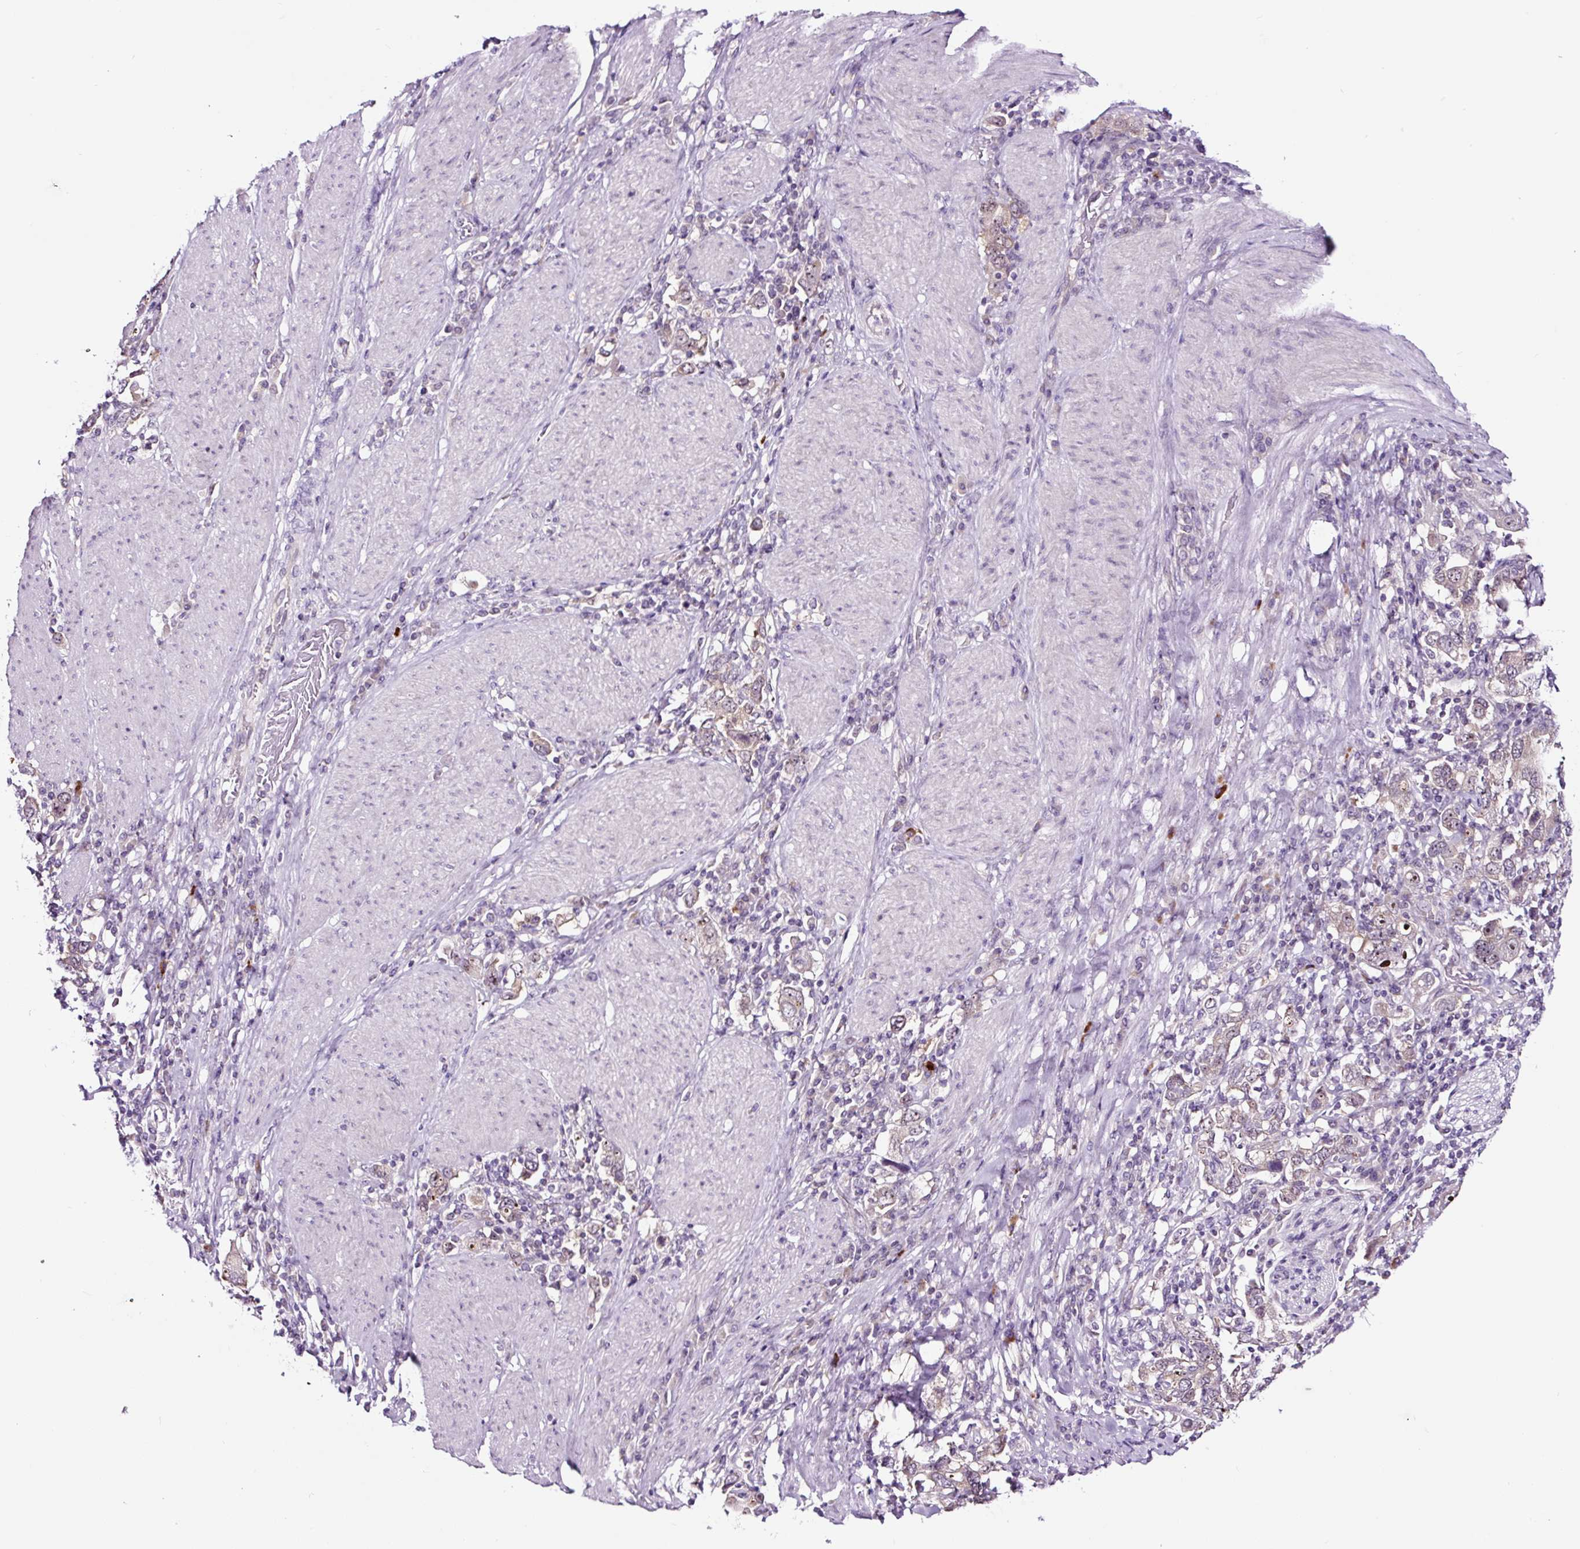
{"staining": {"intensity": "weak", "quantity": "<25%", "location": "nuclear"}, "tissue": "stomach cancer", "cell_type": "Tumor cells", "image_type": "cancer", "snomed": [{"axis": "morphology", "description": "Adenocarcinoma, NOS"}, {"axis": "topography", "description": "Stomach, upper"}, {"axis": "topography", "description": "Stomach"}], "caption": "Immunohistochemistry (IHC) image of neoplastic tissue: adenocarcinoma (stomach) stained with DAB (3,3'-diaminobenzidine) demonstrates no significant protein staining in tumor cells.", "gene": "NOM1", "patient": {"sex": "male", "age": 62}}